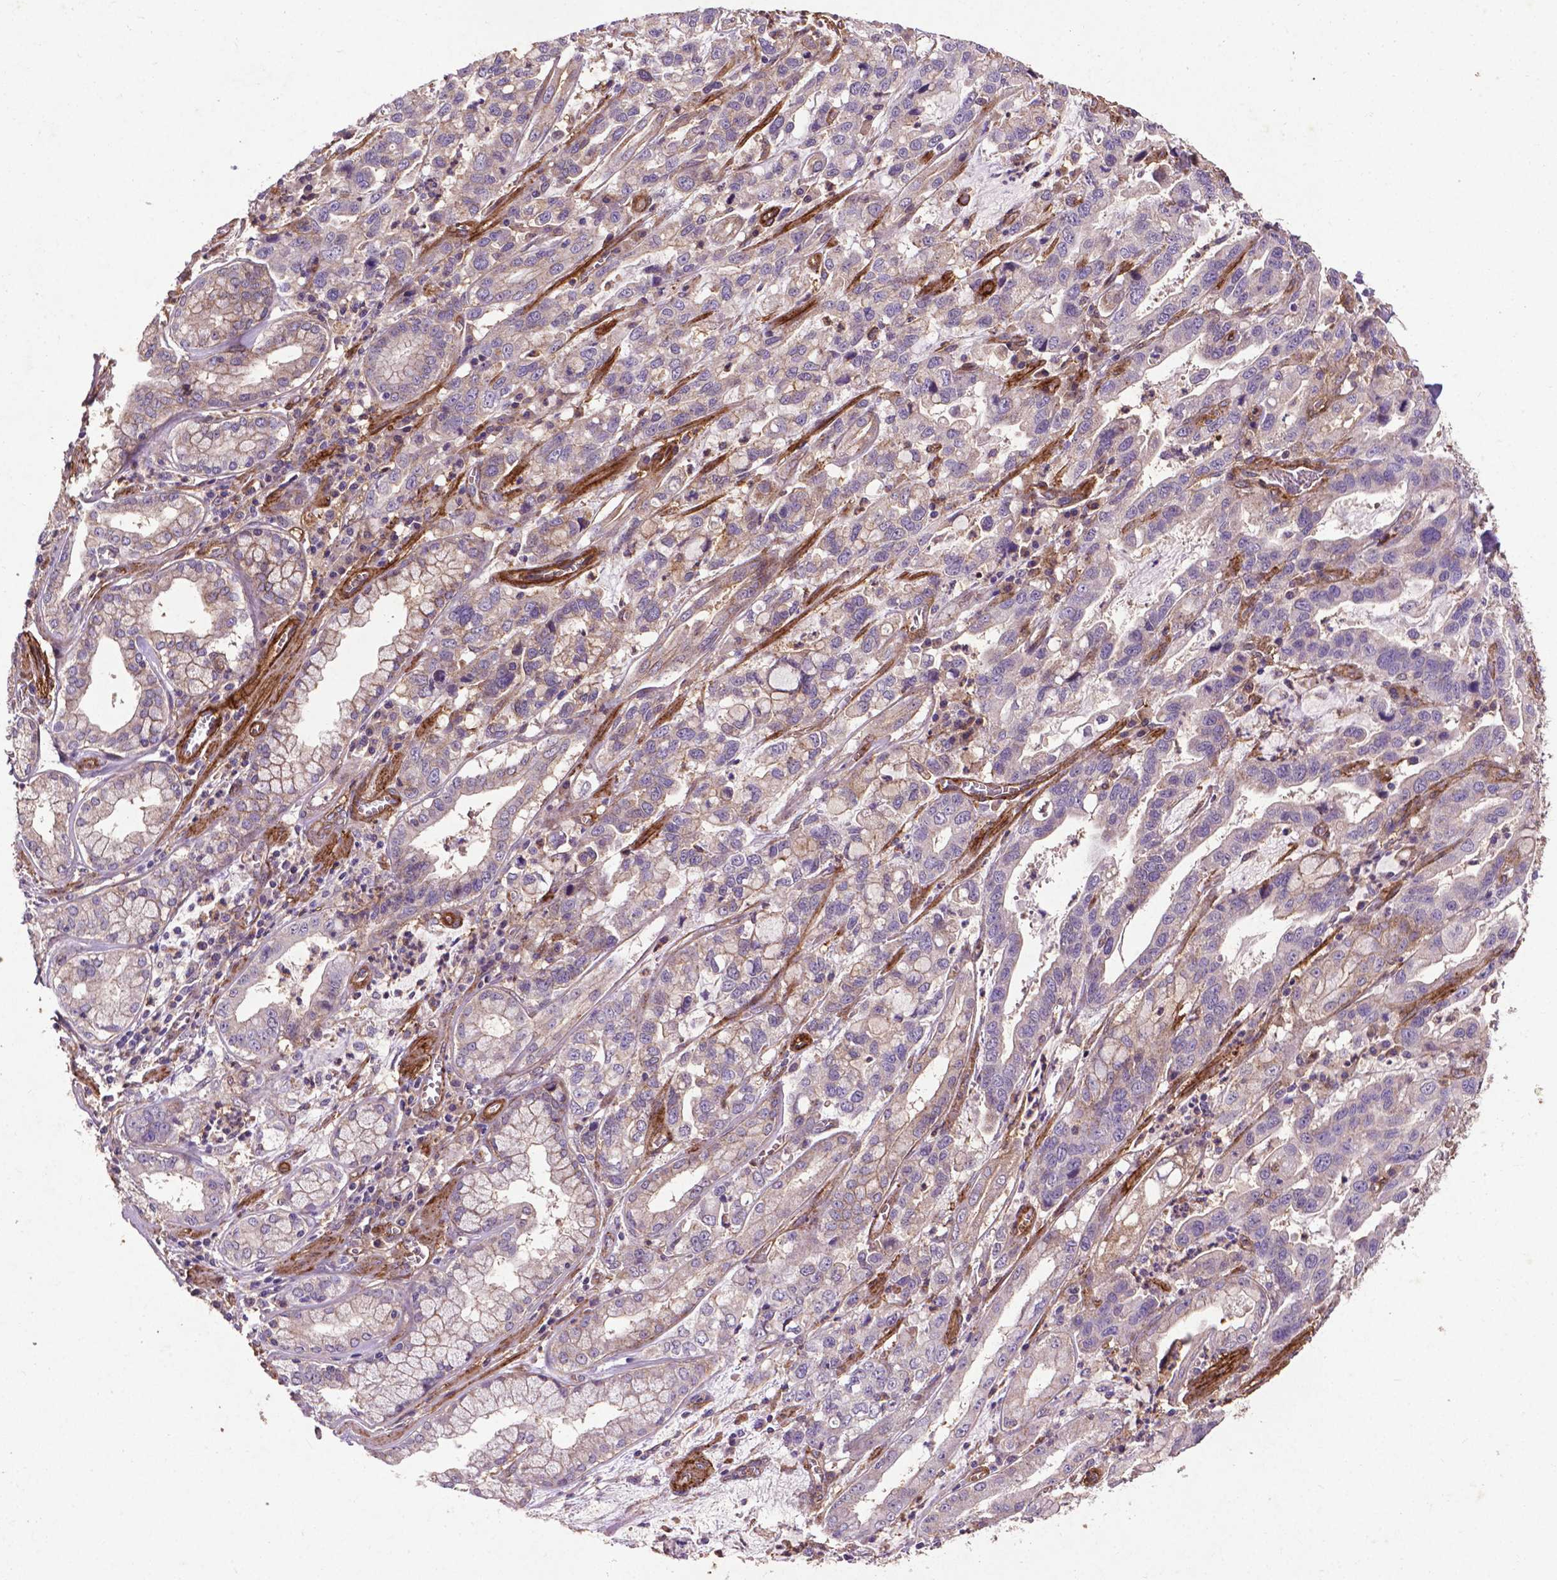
{"staining": {"intensity": "weak", "quantity": "<25%", "location": "cytoplasmic/membranous"}, "tissue": "stomach cancer", "cell_type": "Tumor cells", "image_type": "cancer", "snomed": [{"axis": "morphology", "description": "Adenocarcinoma, NOS"}, {"axis": "topography", "description": "Stomach, lower"}], "caption": "Immunohistochemistry of adenocarcinoma (stomach) shows no positivity in tumor cells. Nuclei are stained in blue.", "gene": "RRAS", "patient": {"sex": "female", "age": 76}}